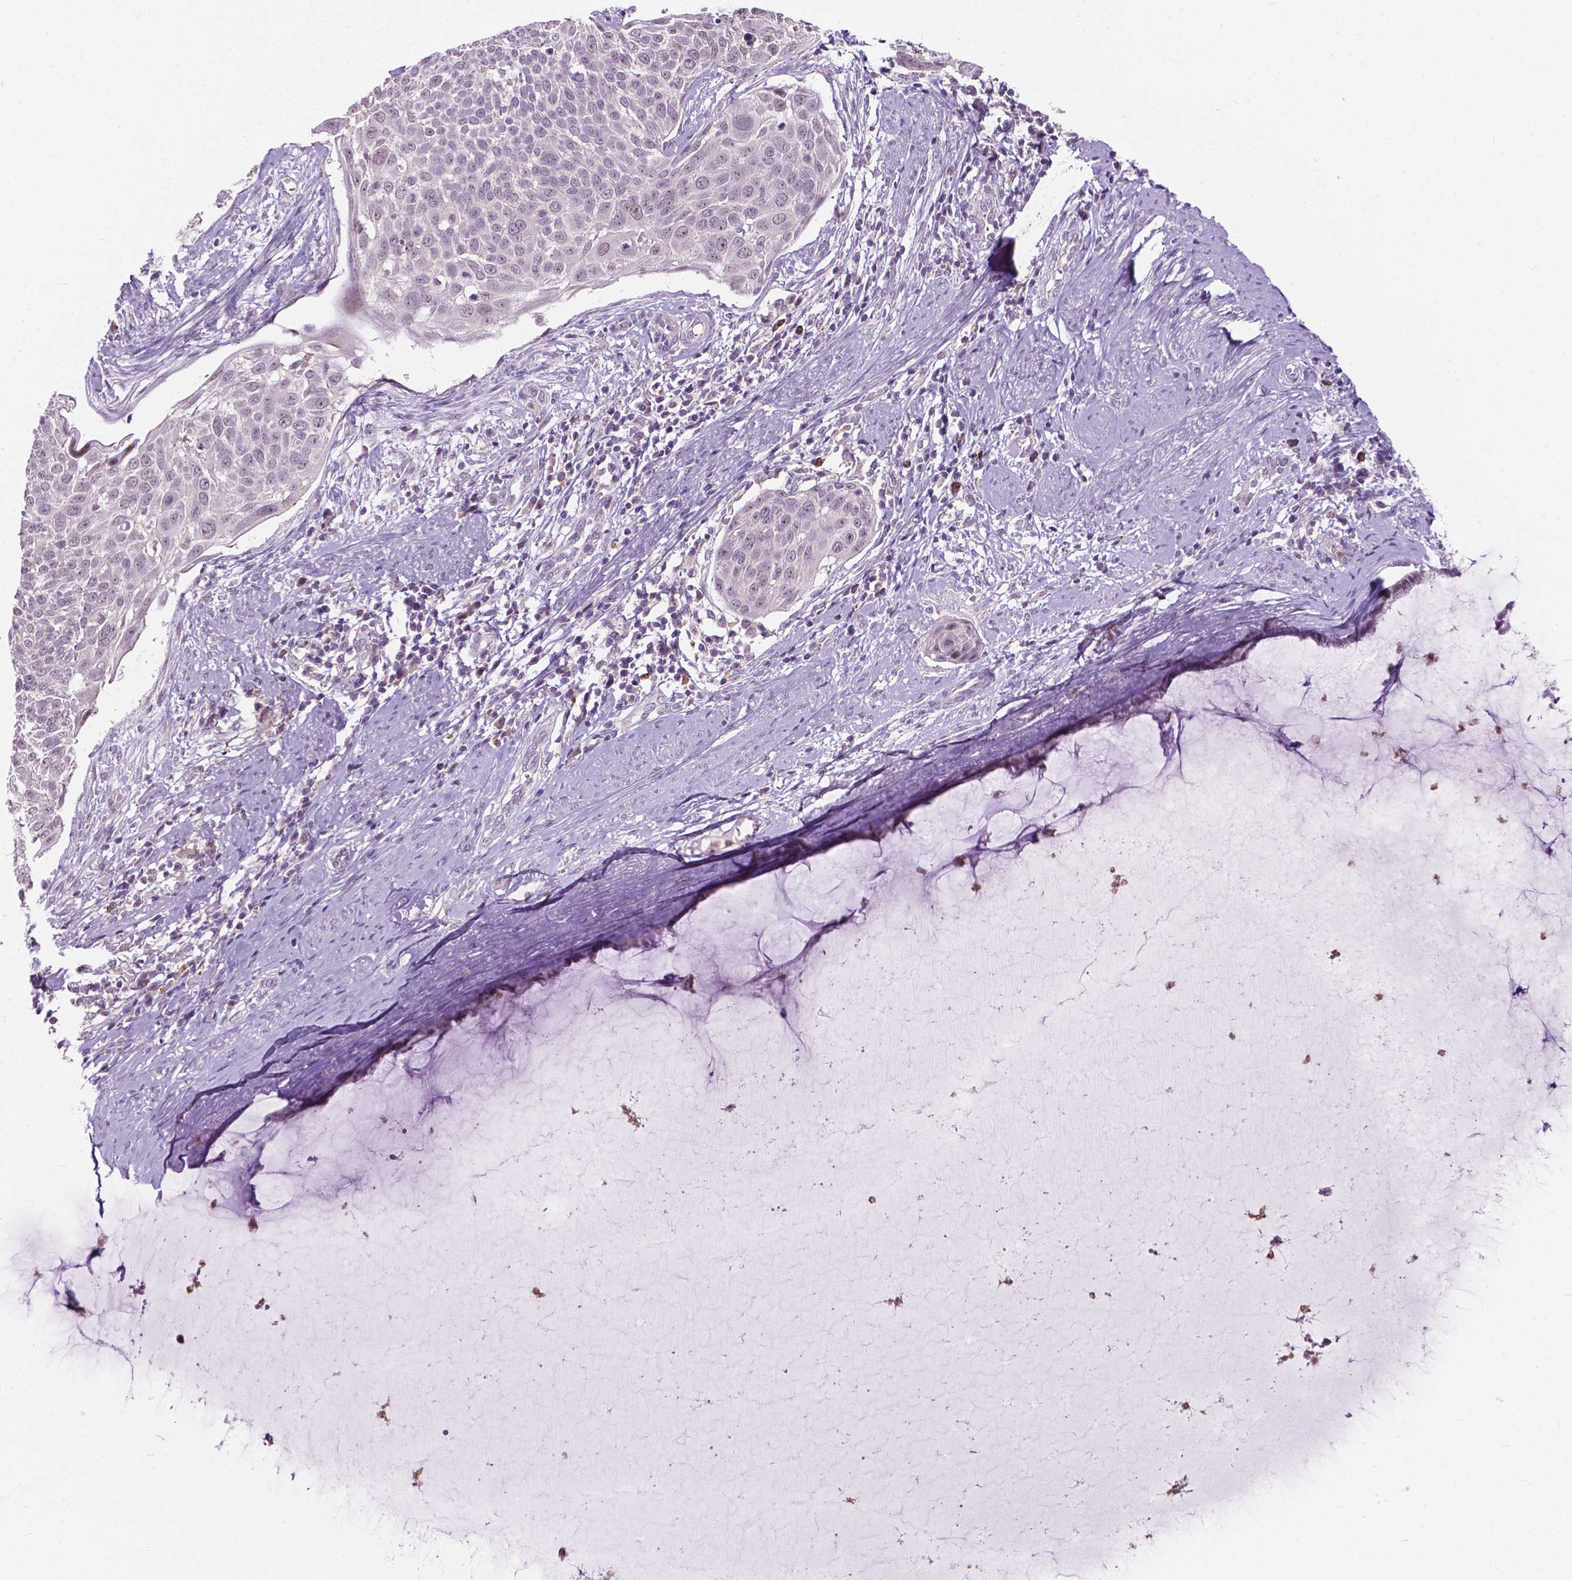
{"staining": {"intensity": "negative", "quantity": "none", "location": "none"}, "tissue": "cervical cancer", "cell_type": "Tumor cells", "image_type": "cancer", "snomed": [{"axis": "morphology", "description": "Squamous cell carcinoma, NOS"}, {"axis": "topography", "description": "Cervix"}], "caption": "This histopathology image is of cervical cancer (squamous cell carcinoma) stained with immunohistochemistry (IHC) to label a protein in brown with the nuclei are counter-stained blue. There is no expression in tumor cells. (DAB (3,3'-diaminobenzidine) immunohistochemistry (IHC) with hematoxylin counter stain).", "gene": "TTC9B", "patient": {"sex": "female", "age": 39}}